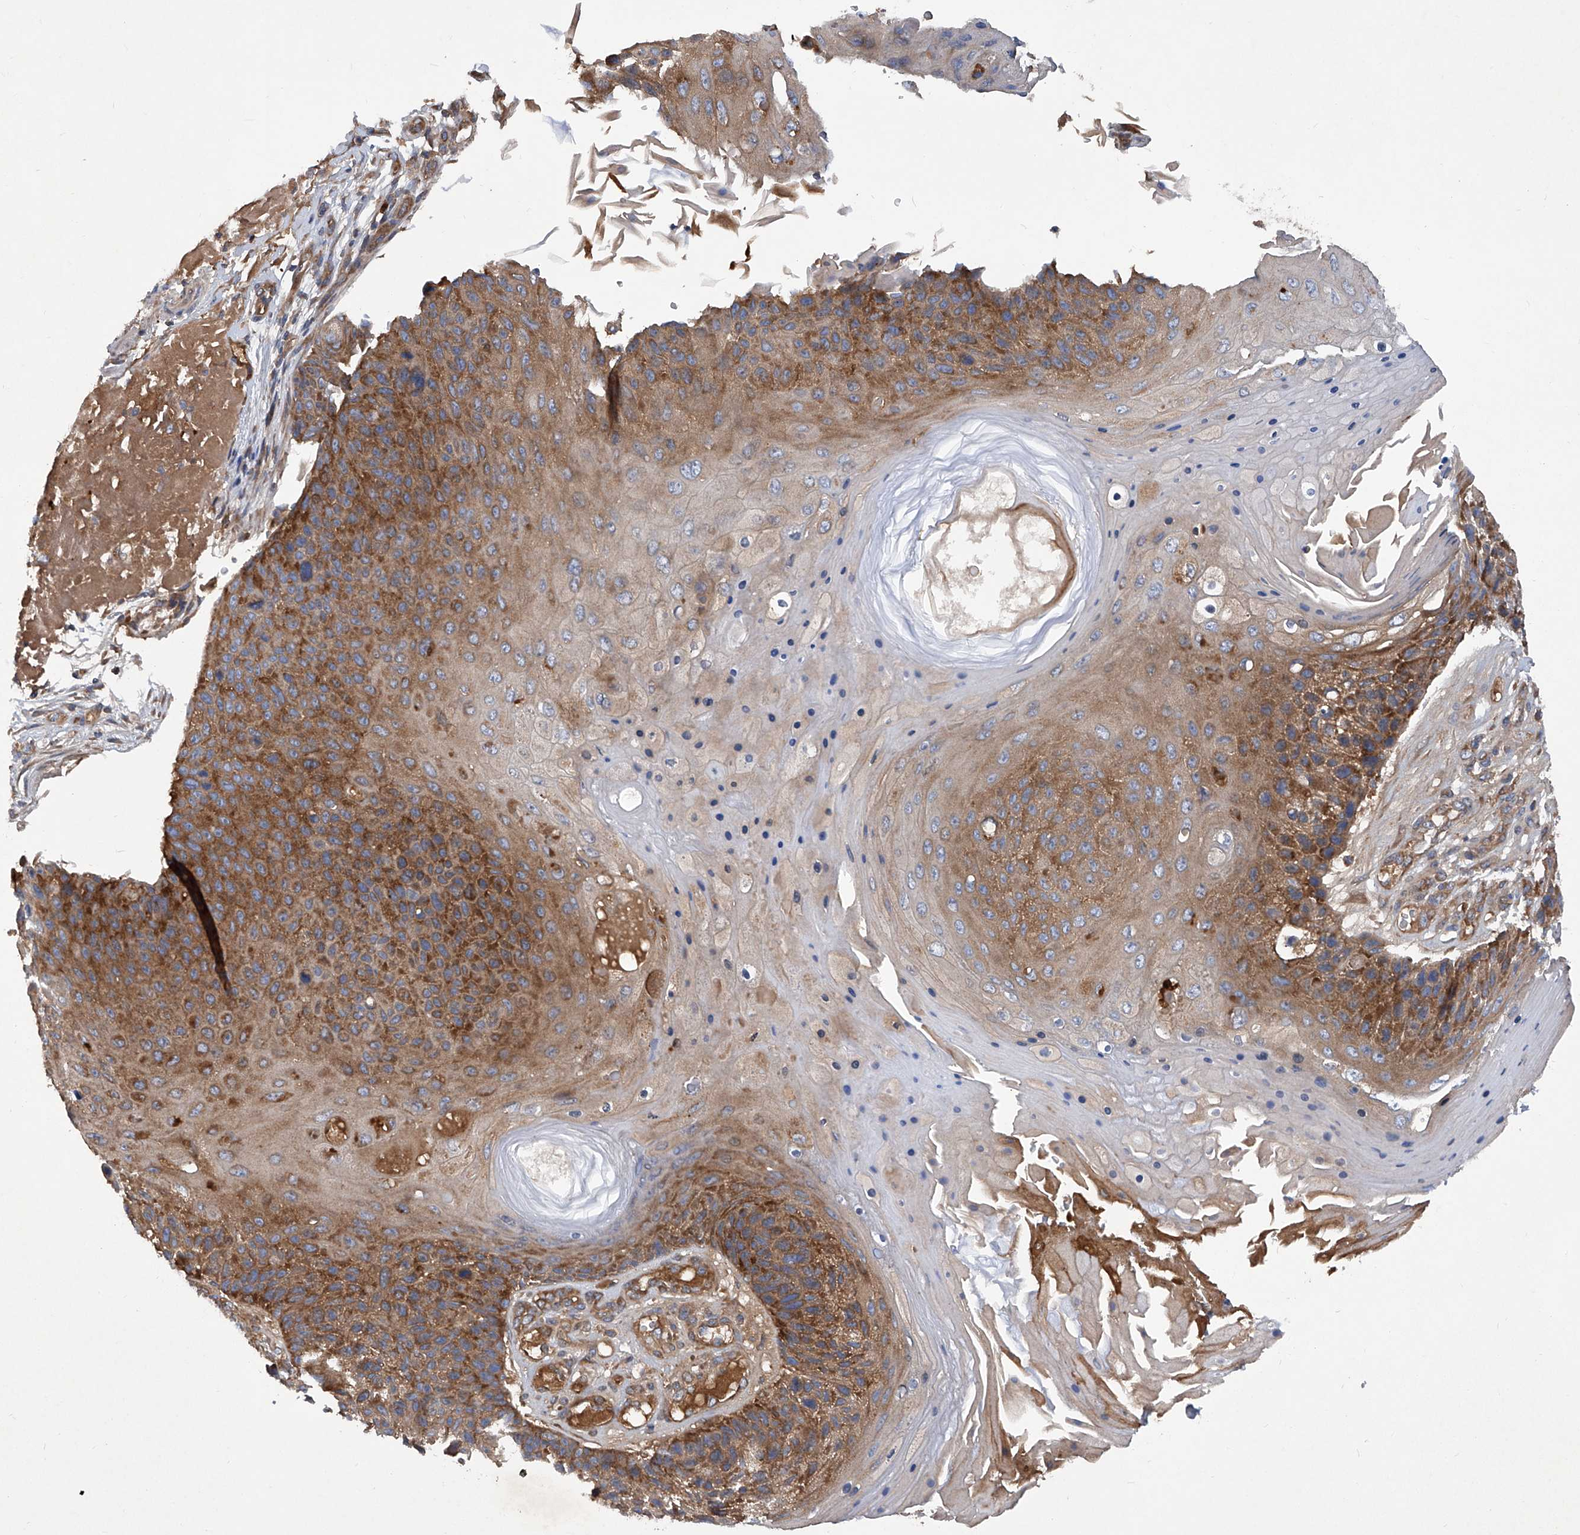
{"staining": {"intensity": "strong", "quantity": ">75%", "location": "cytoplasmic/membranous"}, "tissue": "skin cancer", "cell_type": "Tumor cells", "image_type": "cancer", "snomed": [{"axis": "morphology", "description": "Squamous cell carcinoma, NOS"}, {"axis": "topography", "description": "Skin"}], "caption": "Tumor cells display high levels of strong cytoplasmic/membranous positivity in approximately >75% of cells in skin squamous cell carcinoma.", "gene": "ASCC3", "patient": {"sex": "female", "age": 88}}